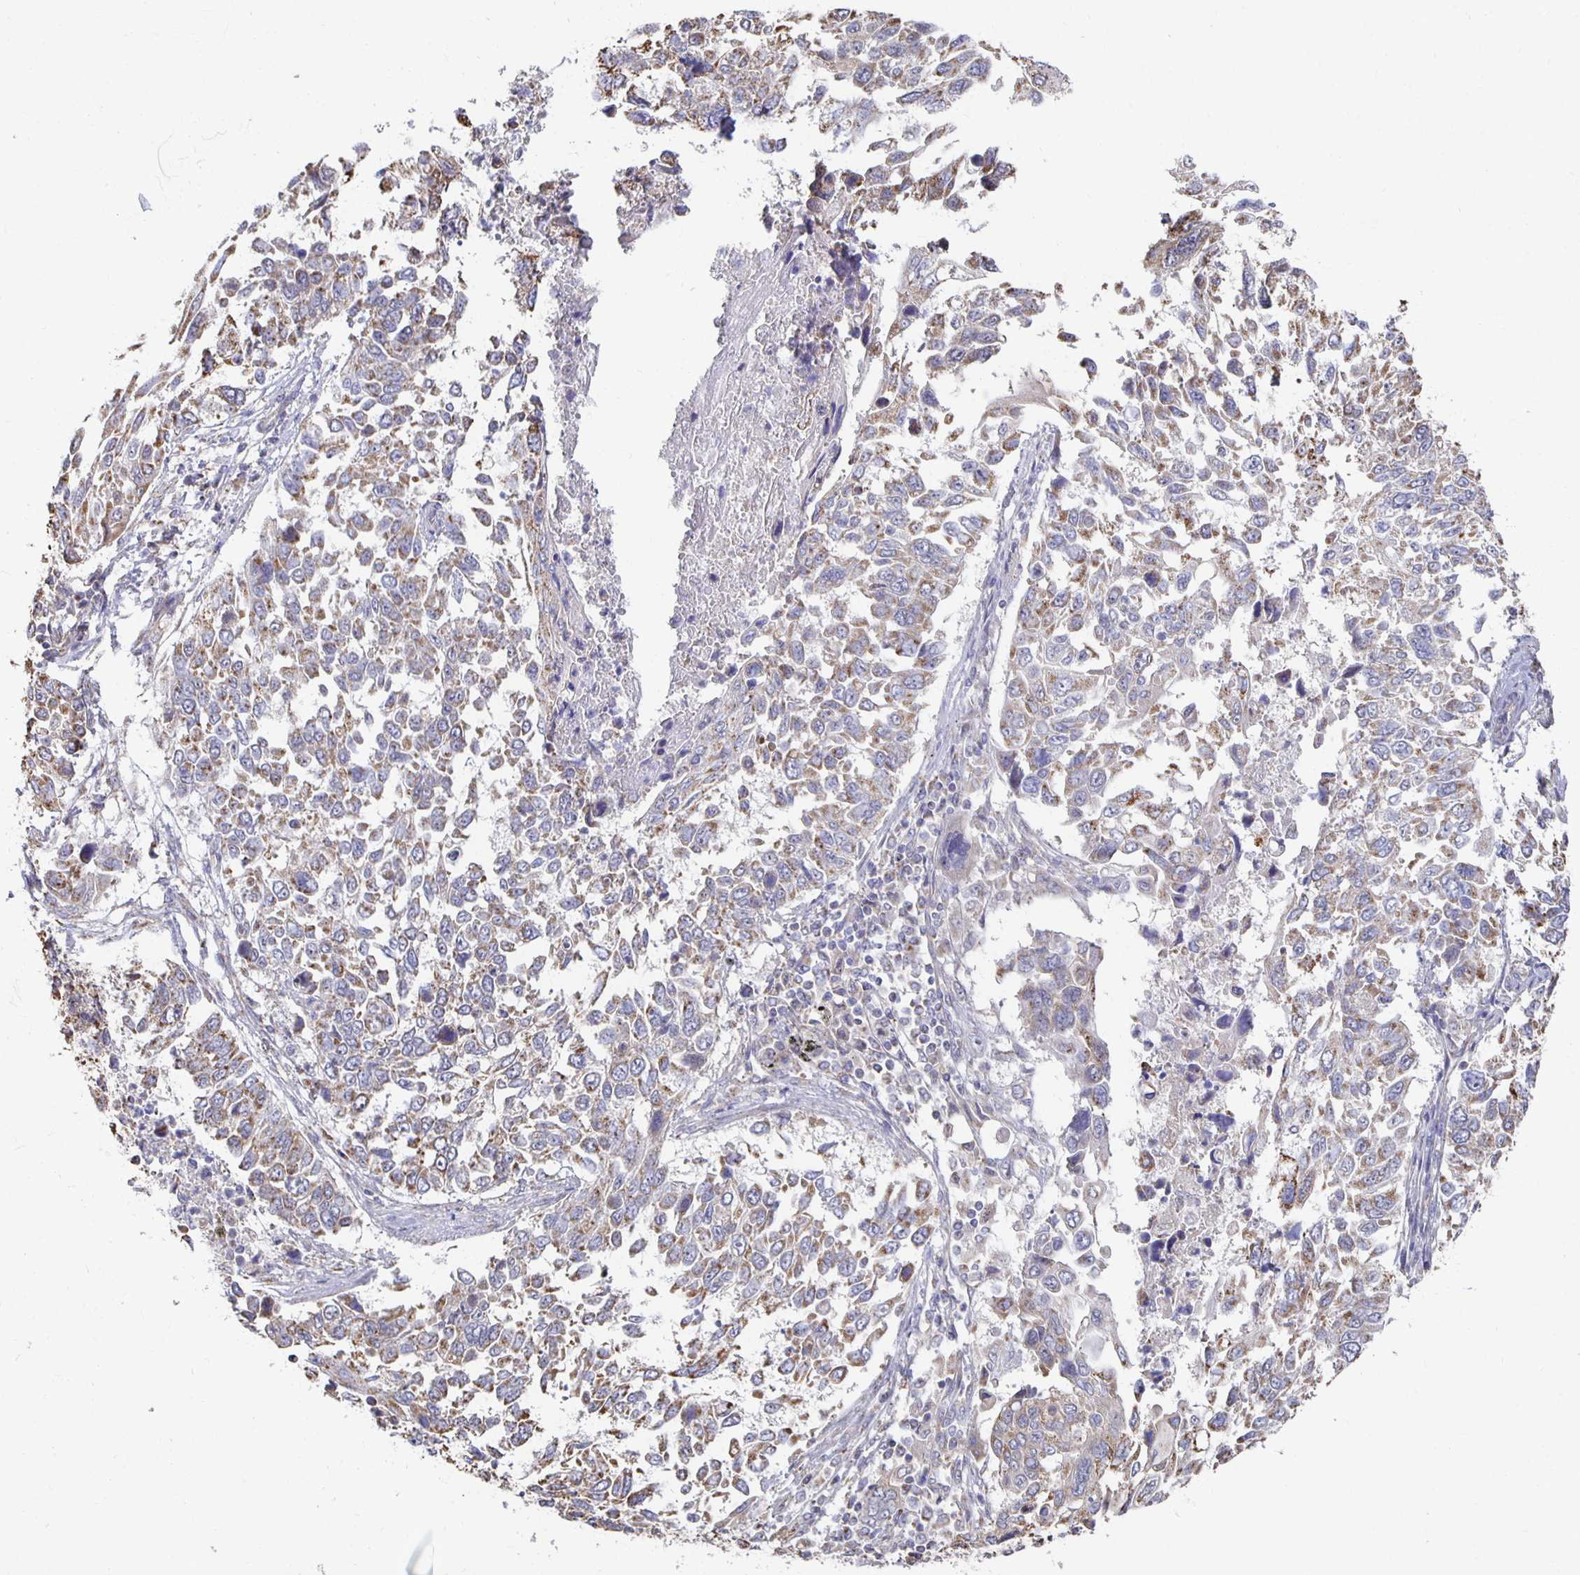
{"staining": {"intensity": "weak", "quantity": "25%-75%", "location": "cytoplasmic/membranous"}, "tissue": "lung cancer", "cell_type": "Tumor cells", "image_type": "cancer", "snomed": [{"axis": "morphology", "description": "Squamous cell carcinoma, NOS"}, {"axis": "topography", "description": "Lung"}], "caption": "Squamous cell carcinoma (lung) tissue shows weak cytoplasmic/membranous positivity in approximately 25%-75% of tumor cells, visualized by immunohistochemistry.", "gene": "NKX2-8", "patient": {"sex": "male", "age": 62}}